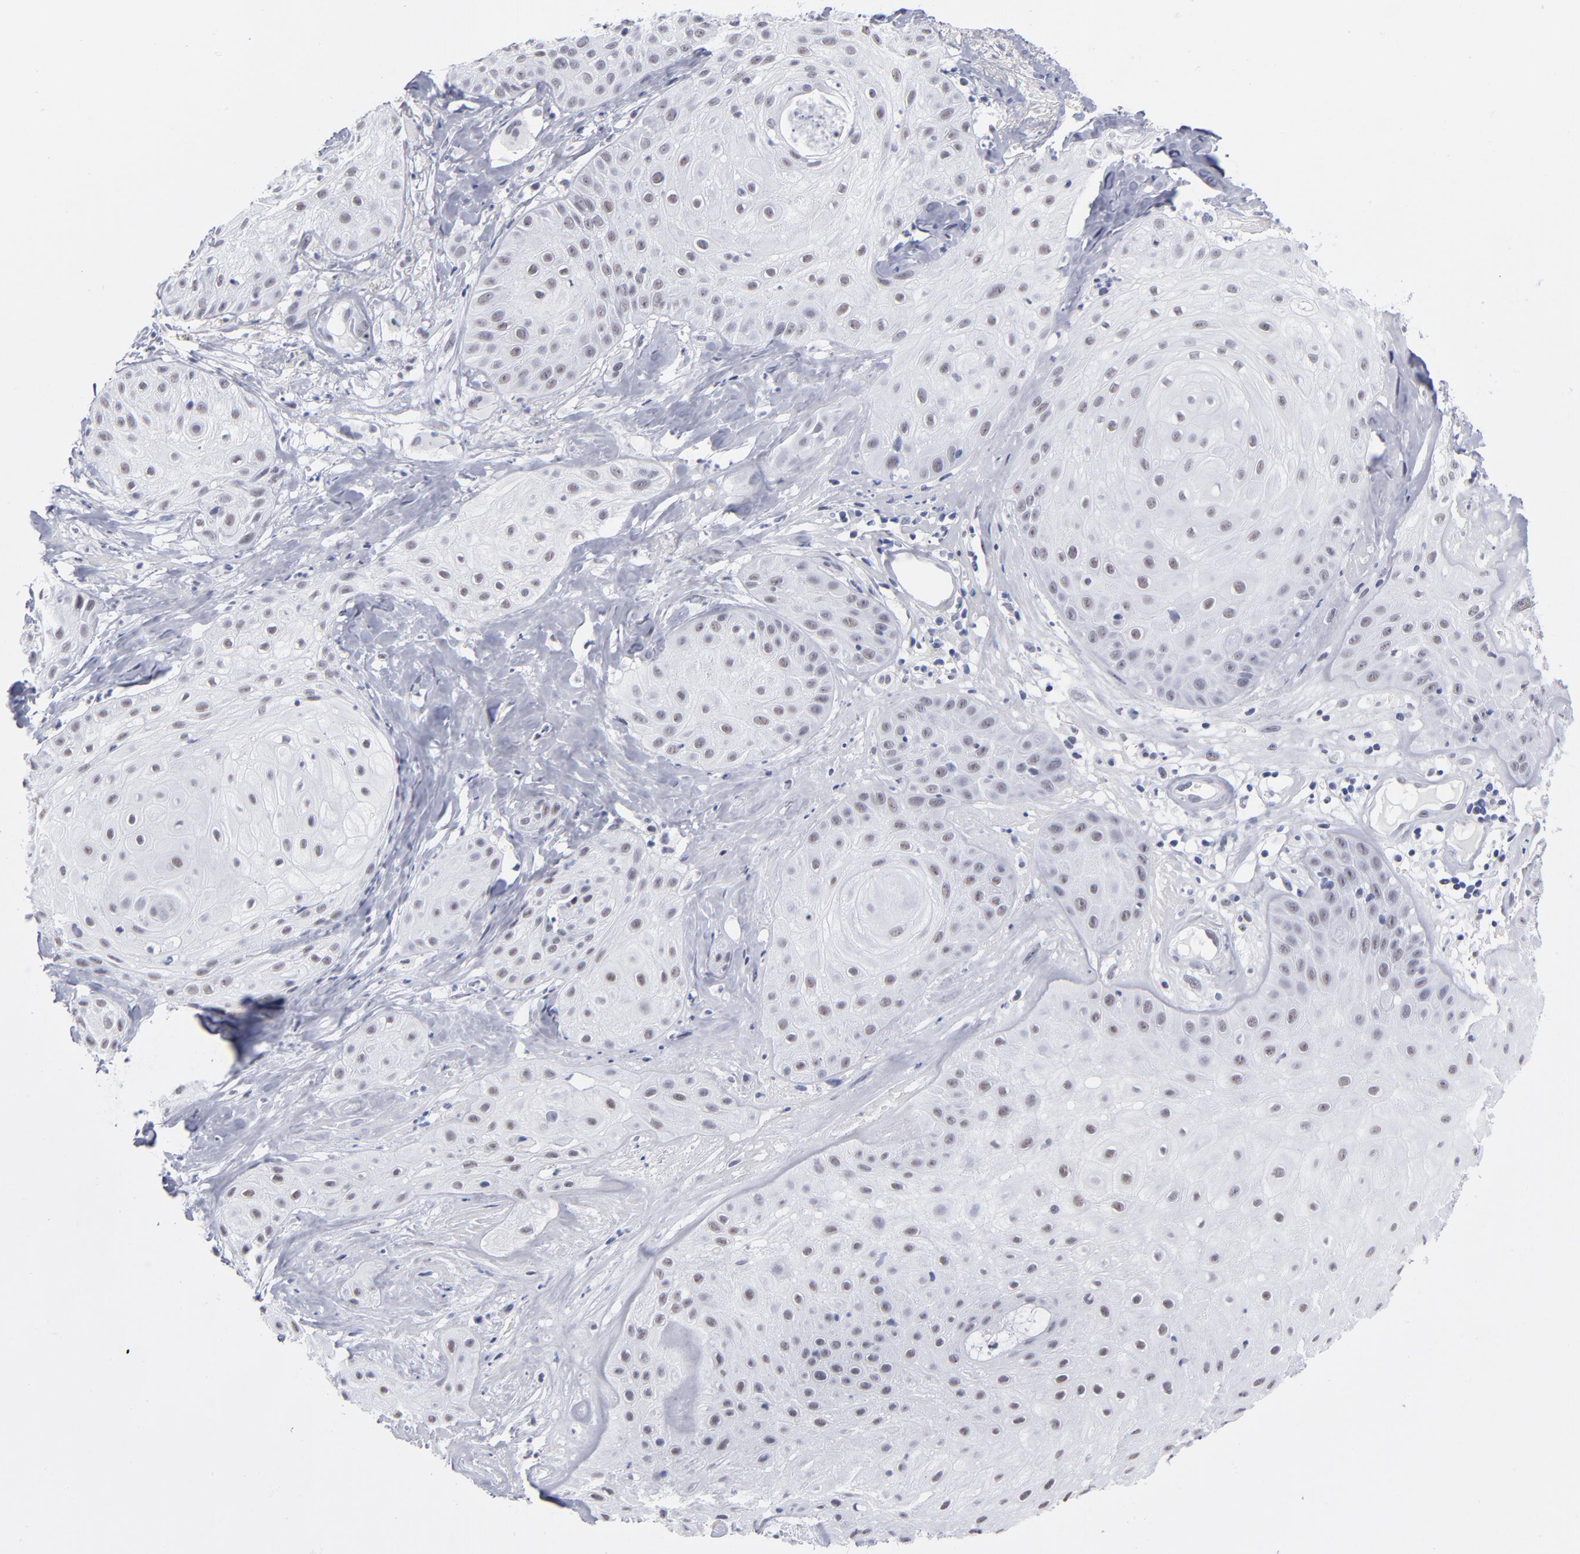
{"staining": {"intensity": "weak", "quantity": ">75%", "location": "nuclear"}, "tissue": "skin cancer", "cell_type": "Tumor cells", "image_type": "cancer", "snomed": [{"axis": "morphology", "description": "Squamous cell carcinoma, NOS"}, {"axis": "topography", "description": "Skin"}], "caption": "A brown stain shows weak nuclear expression of a protein in squamous cell carcinoma (skin) tumor cells. Nuclei are stained in blue.", "gene": "SNRPB", "patient": {"sex": "male", "age": 65}}